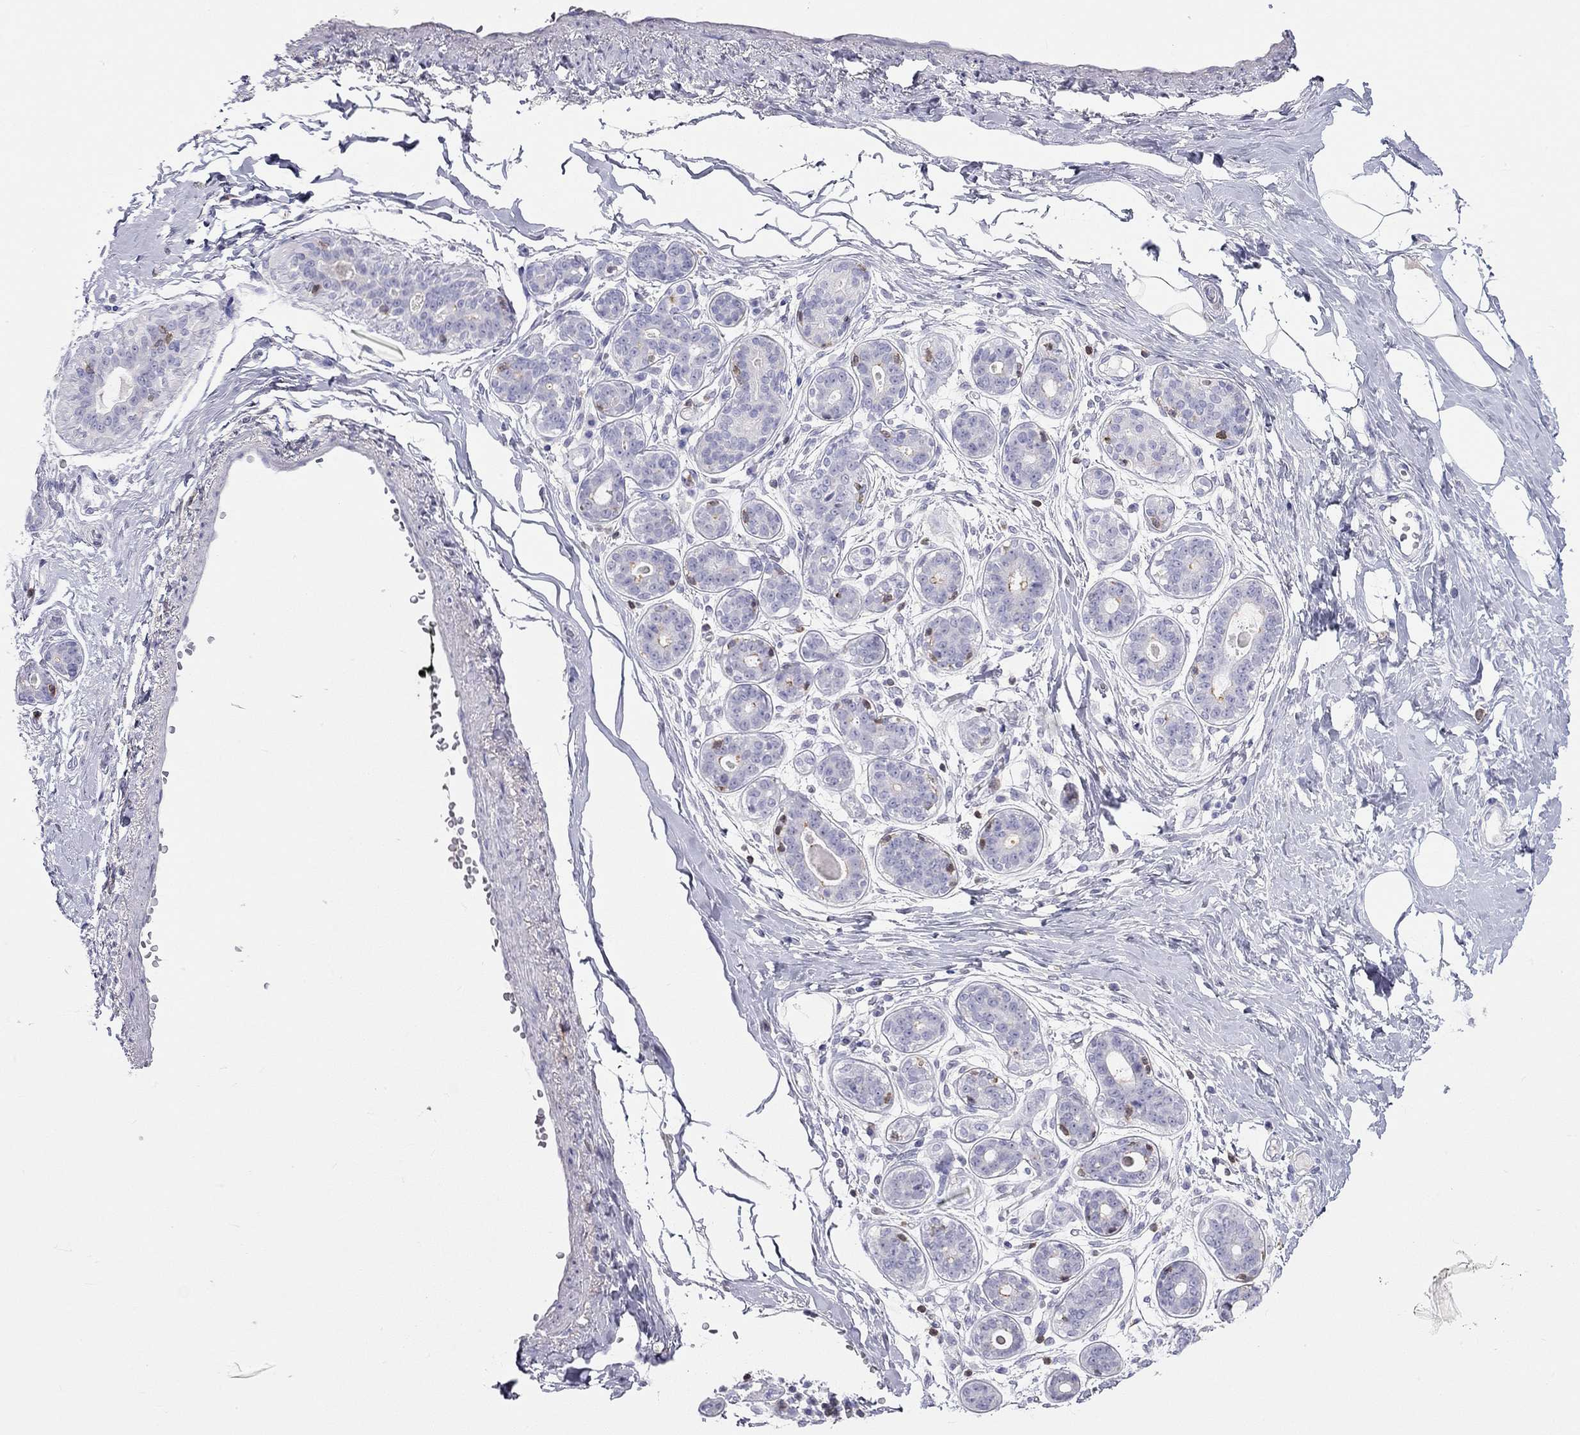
{"staining": {"intensity": "negative", "quantity": "none", "location": "none"}, "tissue": "breast", "cell_type": "Adipocytes", "image_type": "normal", "snomed": [{"axis": "morphology", "description": "Normal tissue, NOS"}, {"axis": "topography", "description": "Skin"}, {"axis": "topography", "description": "Breast"}], "caption": "Human breast stained for a protein using IHC exhibits no staining in adipocytes.", "gene": "SH2D2A", "patient": {"sex": "female", "age": 43}}